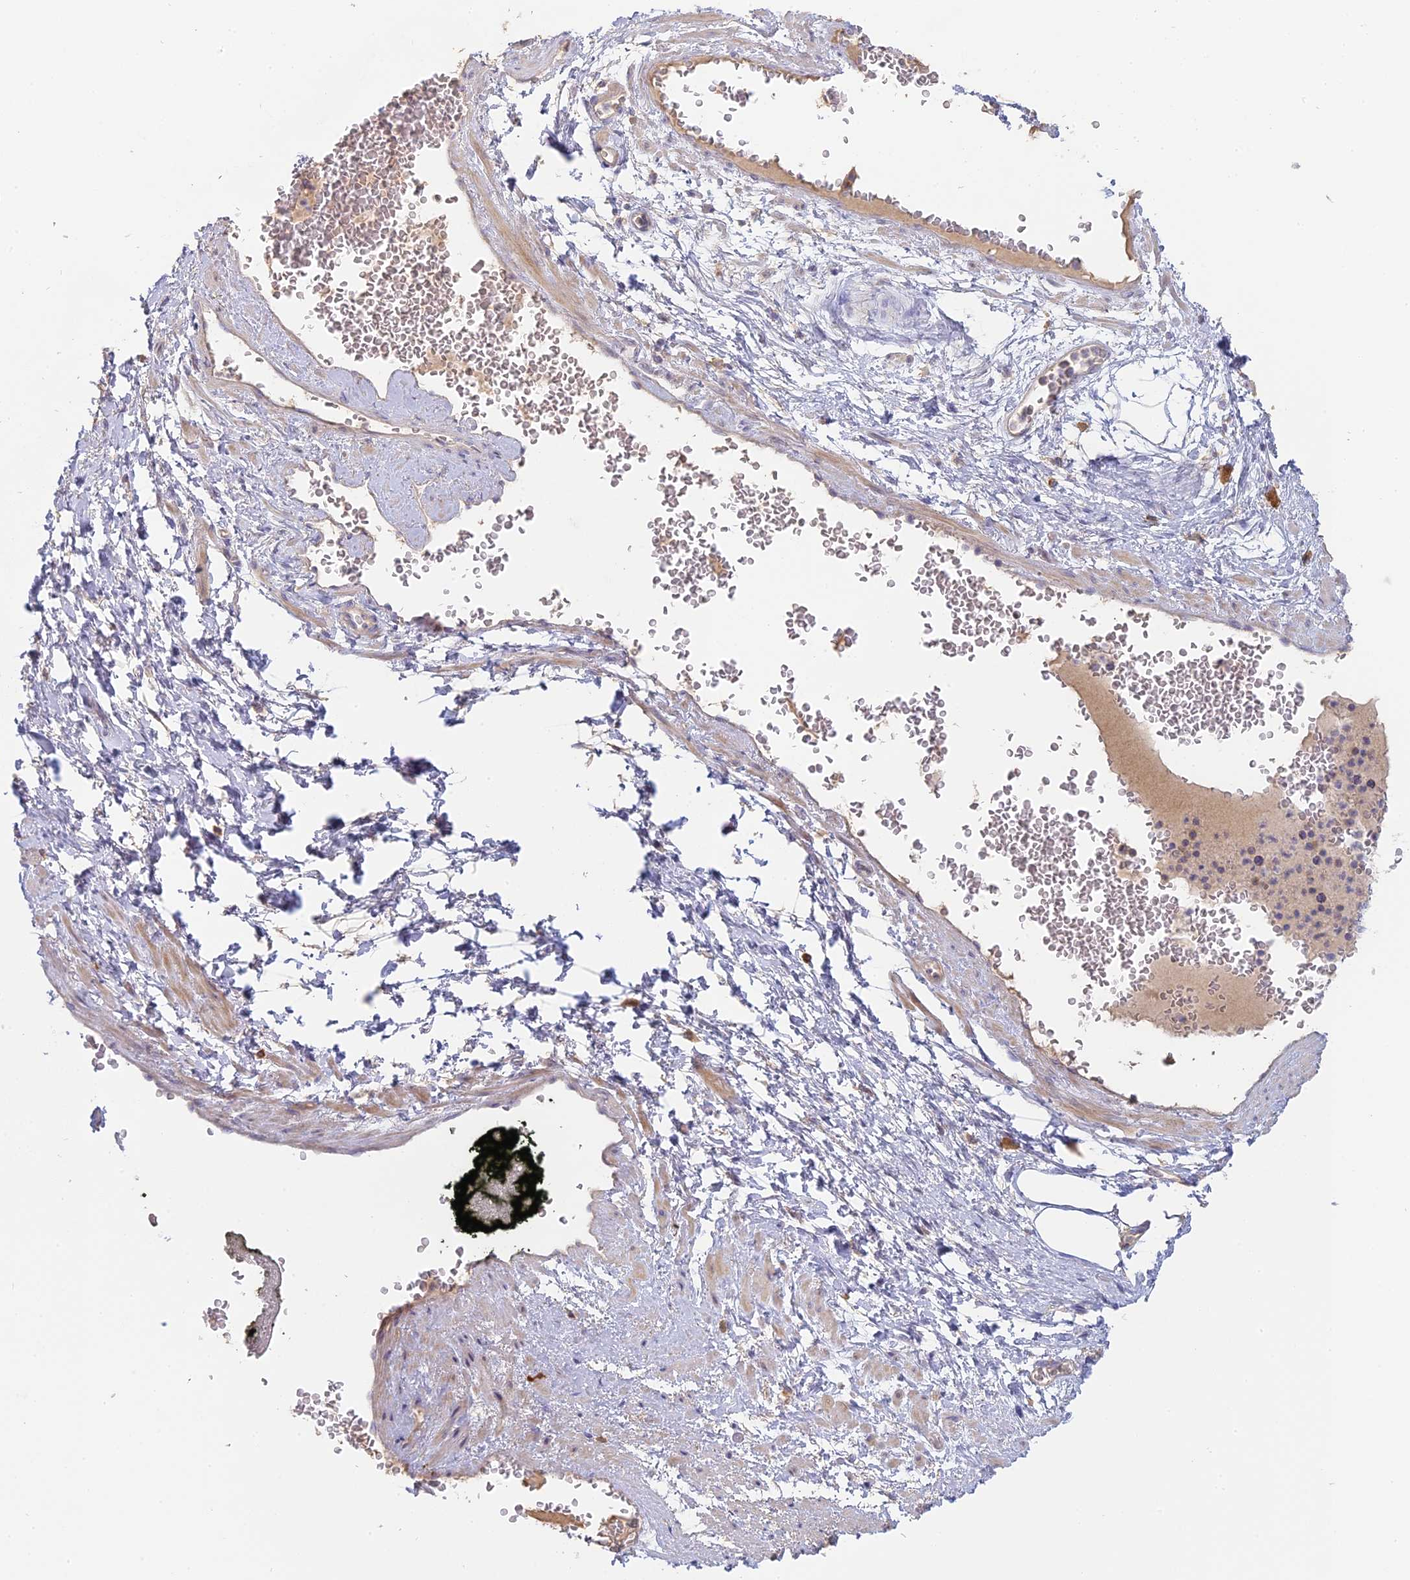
{"staining": {"intensity": "weak", "quantity": "<25%", "location": "cytoplasmic/membranous"}, "tissue": "adipose tissue", "cell_type": "Adipocytes", "image_type": "normal", "snomed": [{"axis": "morphology", "description": "Normal tissue, NOS"}, {"axis": "morphology", "description": "Adenocarcinoma, Low grade"}, {"axis": "topography", "description": "Prostate"}, {"axis": "topography", "description": "Peripheral nerve tissue"}], "caption": "Immunohistochemistry (IHC) histopathology image of unremarkable adipose tissue: human adipose tissue stained with DAB (3,3'-diaminobenzidine) reveals no significant protein expression in adipocytes. (DAB IHC with hematoxylin counter stain).", "gene": "SFT2D2", "patient": {"sex": "male", "age": 63}}